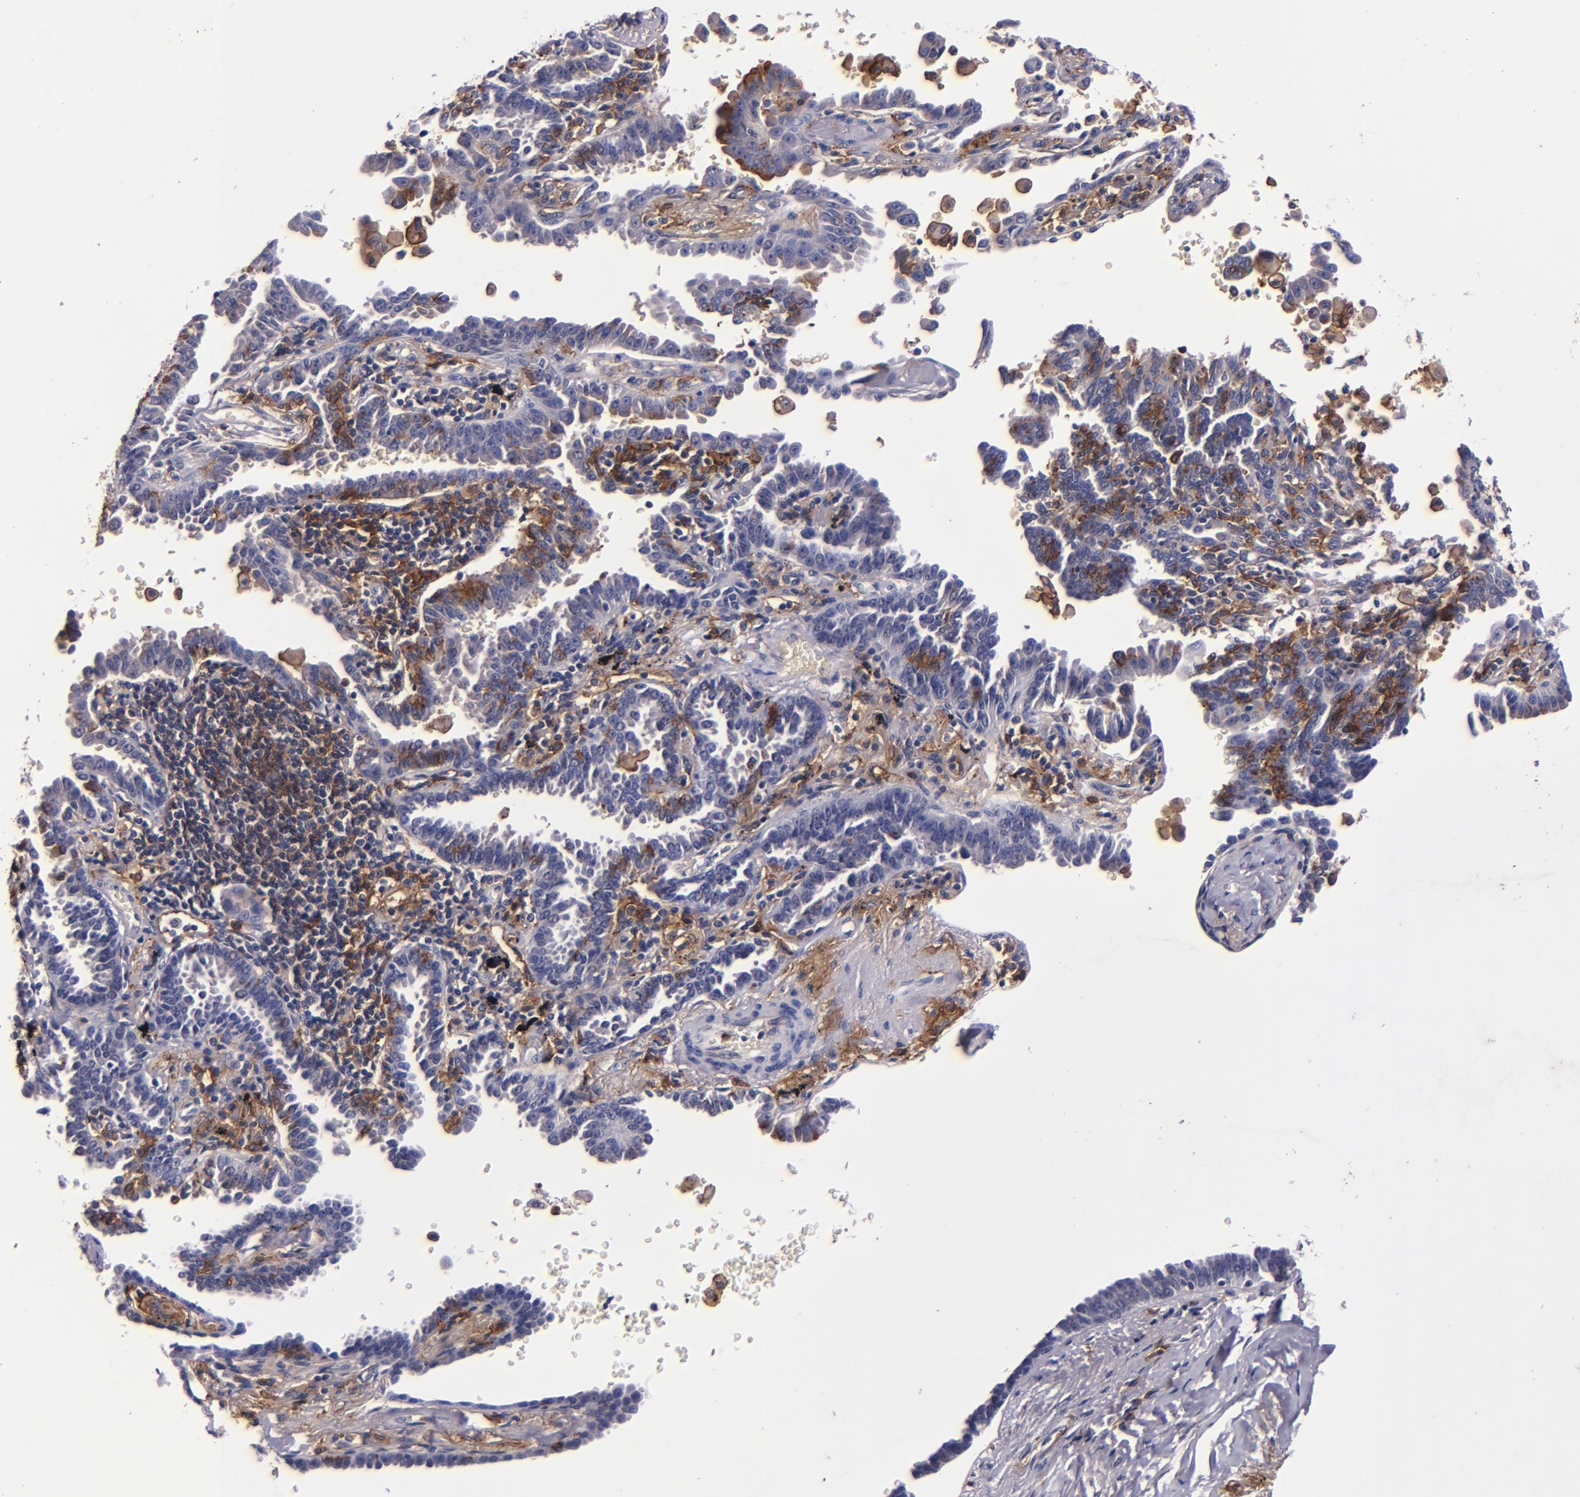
{"staining": {"intensity": "moderate", "quantity": "<25%", "location": "cytoplasmic/membranous"}, "tissue": "lung cancer", "cell_type": "Tumor cells", "image_type": "cancer", "snomed": [{"axis": "morphology", "description": "Adenocarcinoma, NOS"}, {"axis": "topography", "description": "Lung"}], "caption": "A brown stain labels moderate cytoplasmic/membranous positivity of a protein in adenocarcinoma (lung) tumor cells.", "gene": "SIRPA", "patient": {"sex": "female", "age": 64}}